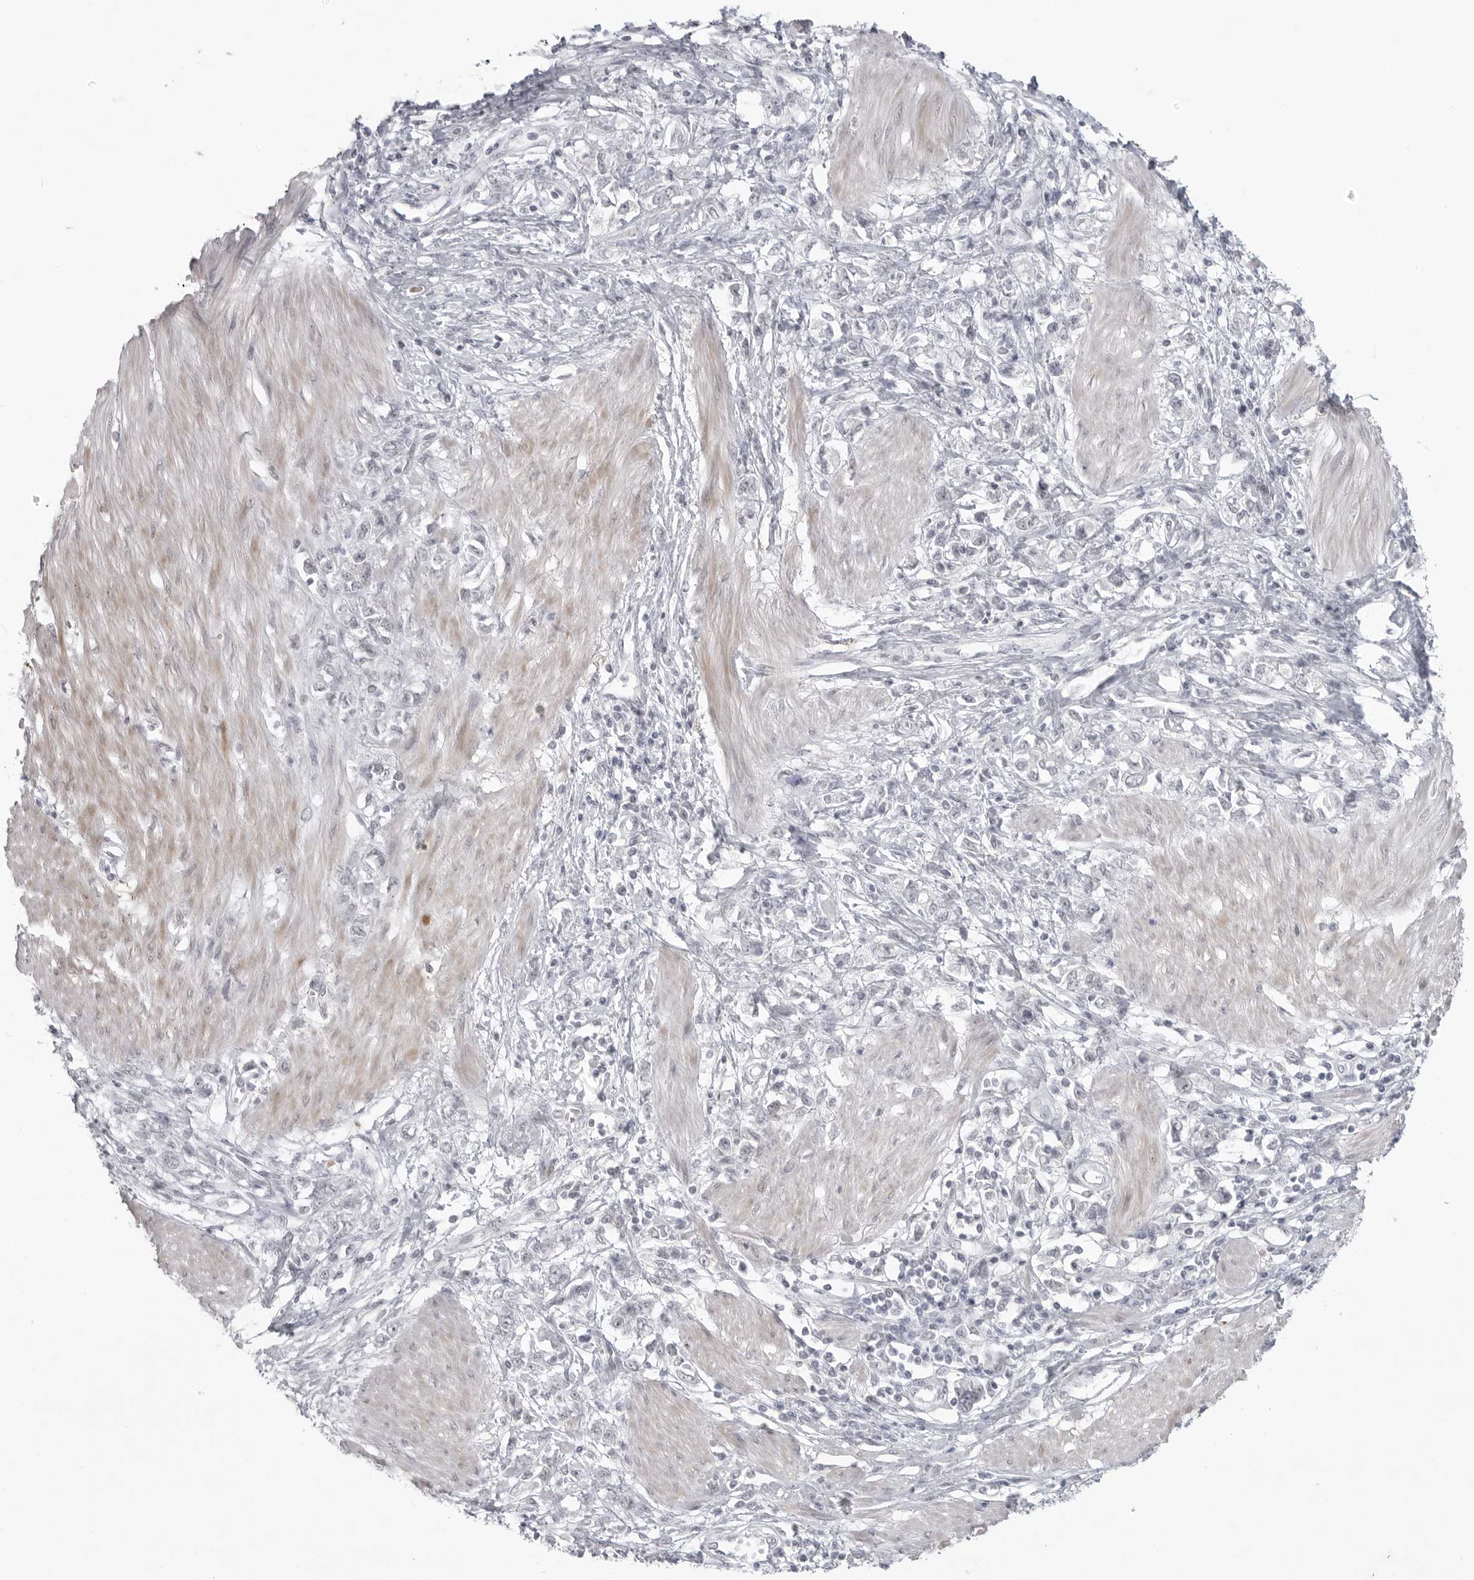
{"staining": {"intensity": "negative", "quantity": "none", "location": "none"}, "tissue": "stomach cancer", "cell_type": "Tumor cells", "image_type": "cancer", "snomed": [{"axis": "morphology", "description": "Adenocarcinoma, NOS"}, {"axis": "topography", "description": "Stomach"}], "caption": "Immunohistochemistry photomicrograph of human stomach cancer stained for a protein (brown), which shows no staining in tumor cells. Nuclei are stained in blue.", "gene": "TCTN3", "patient": {"sex": "female", "age": 76}}